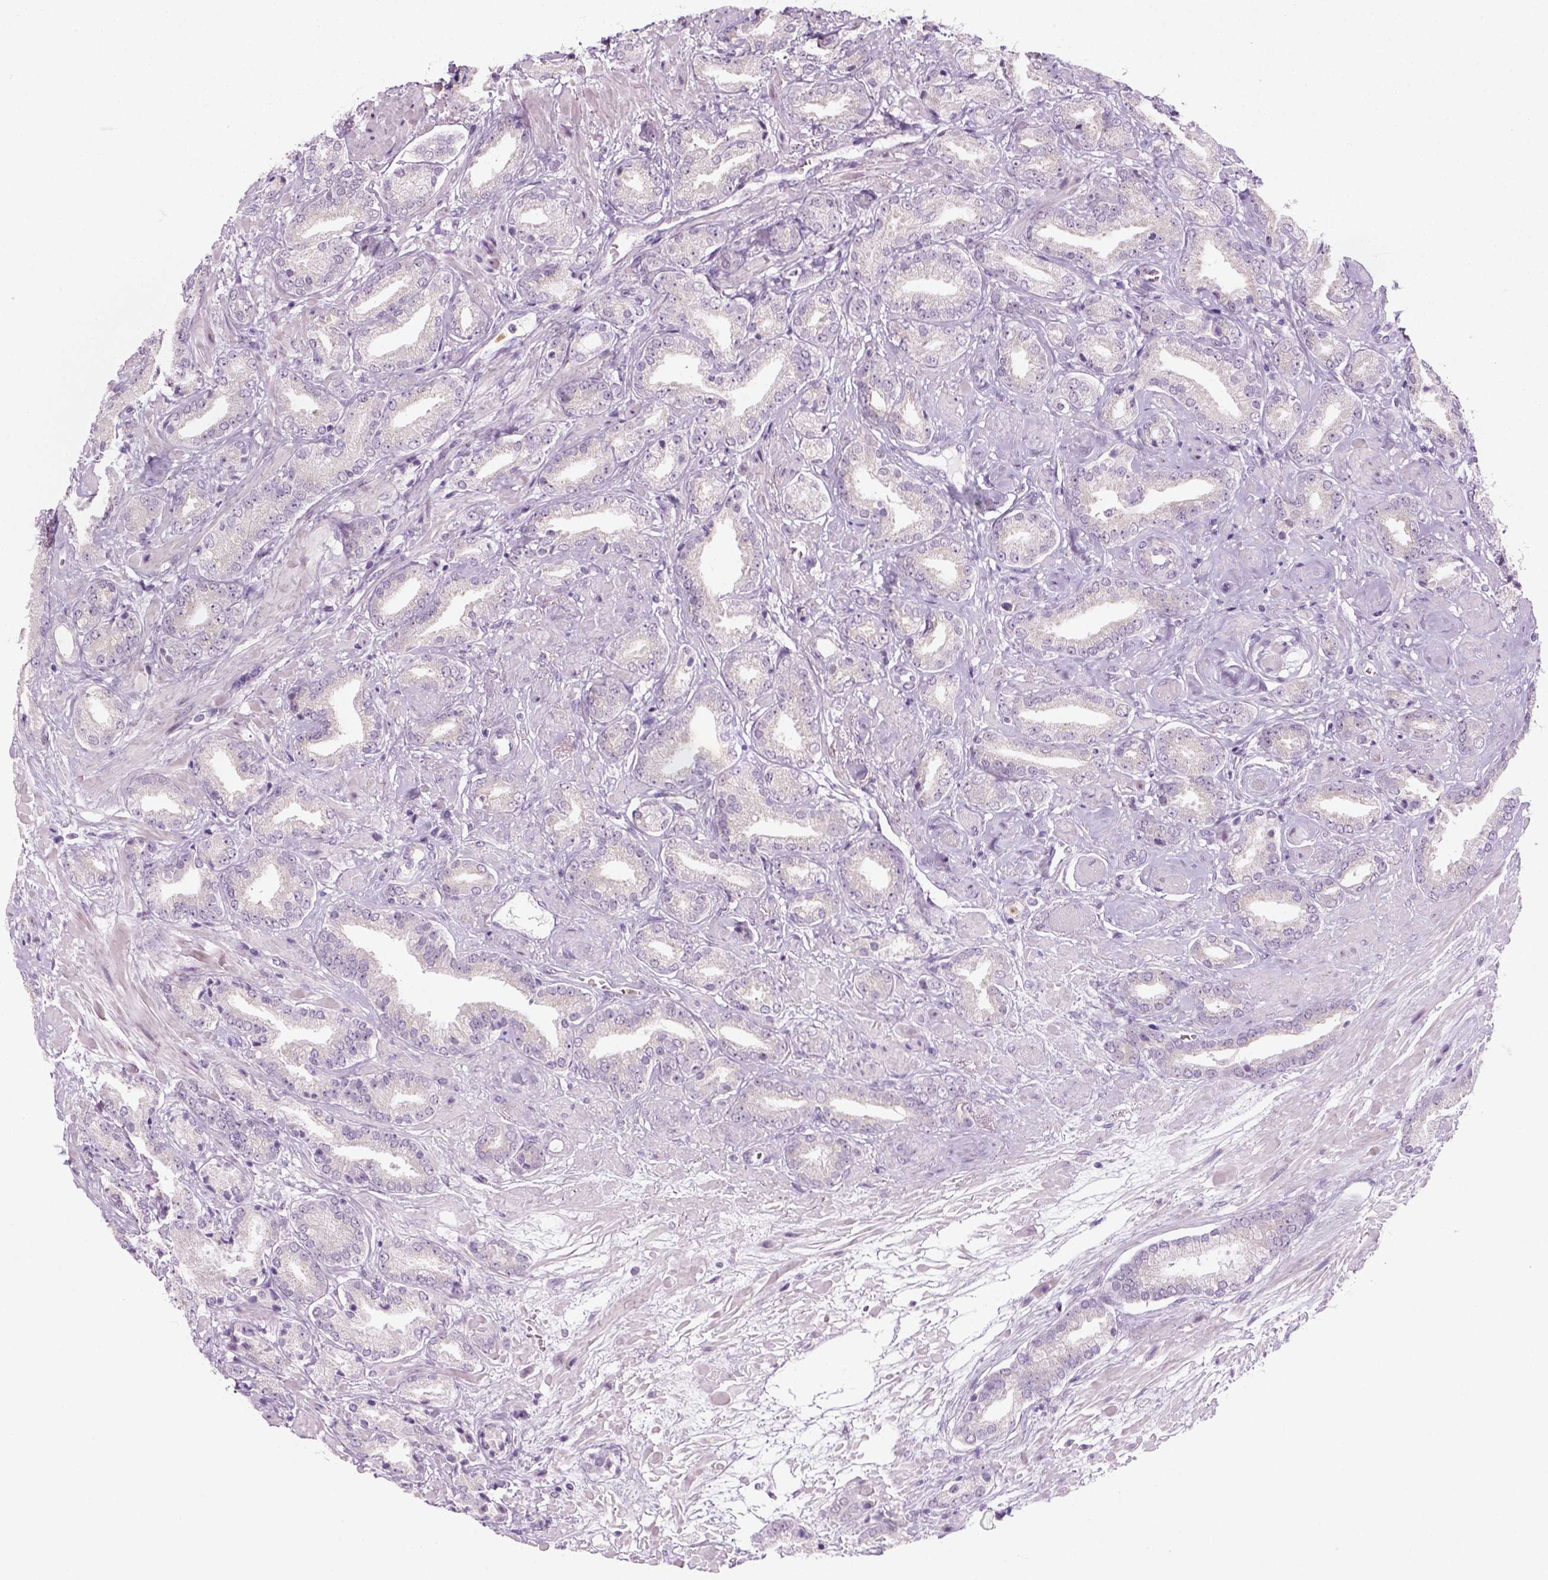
{"staining": {"intensity": "negative", "quantity": "none", "location": "none"}, "tissue": "prostate cancer", "cell_type": "Tumor cells", "image_type": "cancer", "snomed": [{"axis": "morphology", "description": "Adenocarcinoma, High grade"}, {"axis": "topography", "description": "Prostate"}], "caption": "Tumor cells show no significant staining in prostate adenocarcinoma (high-grade). (Brightfield microscopy of DAB (3,3'-diaminobenzidine) immunohistochemistry at high magnification).", "gene": "IL4", "patient": {"sex": "male", "age": 56}}